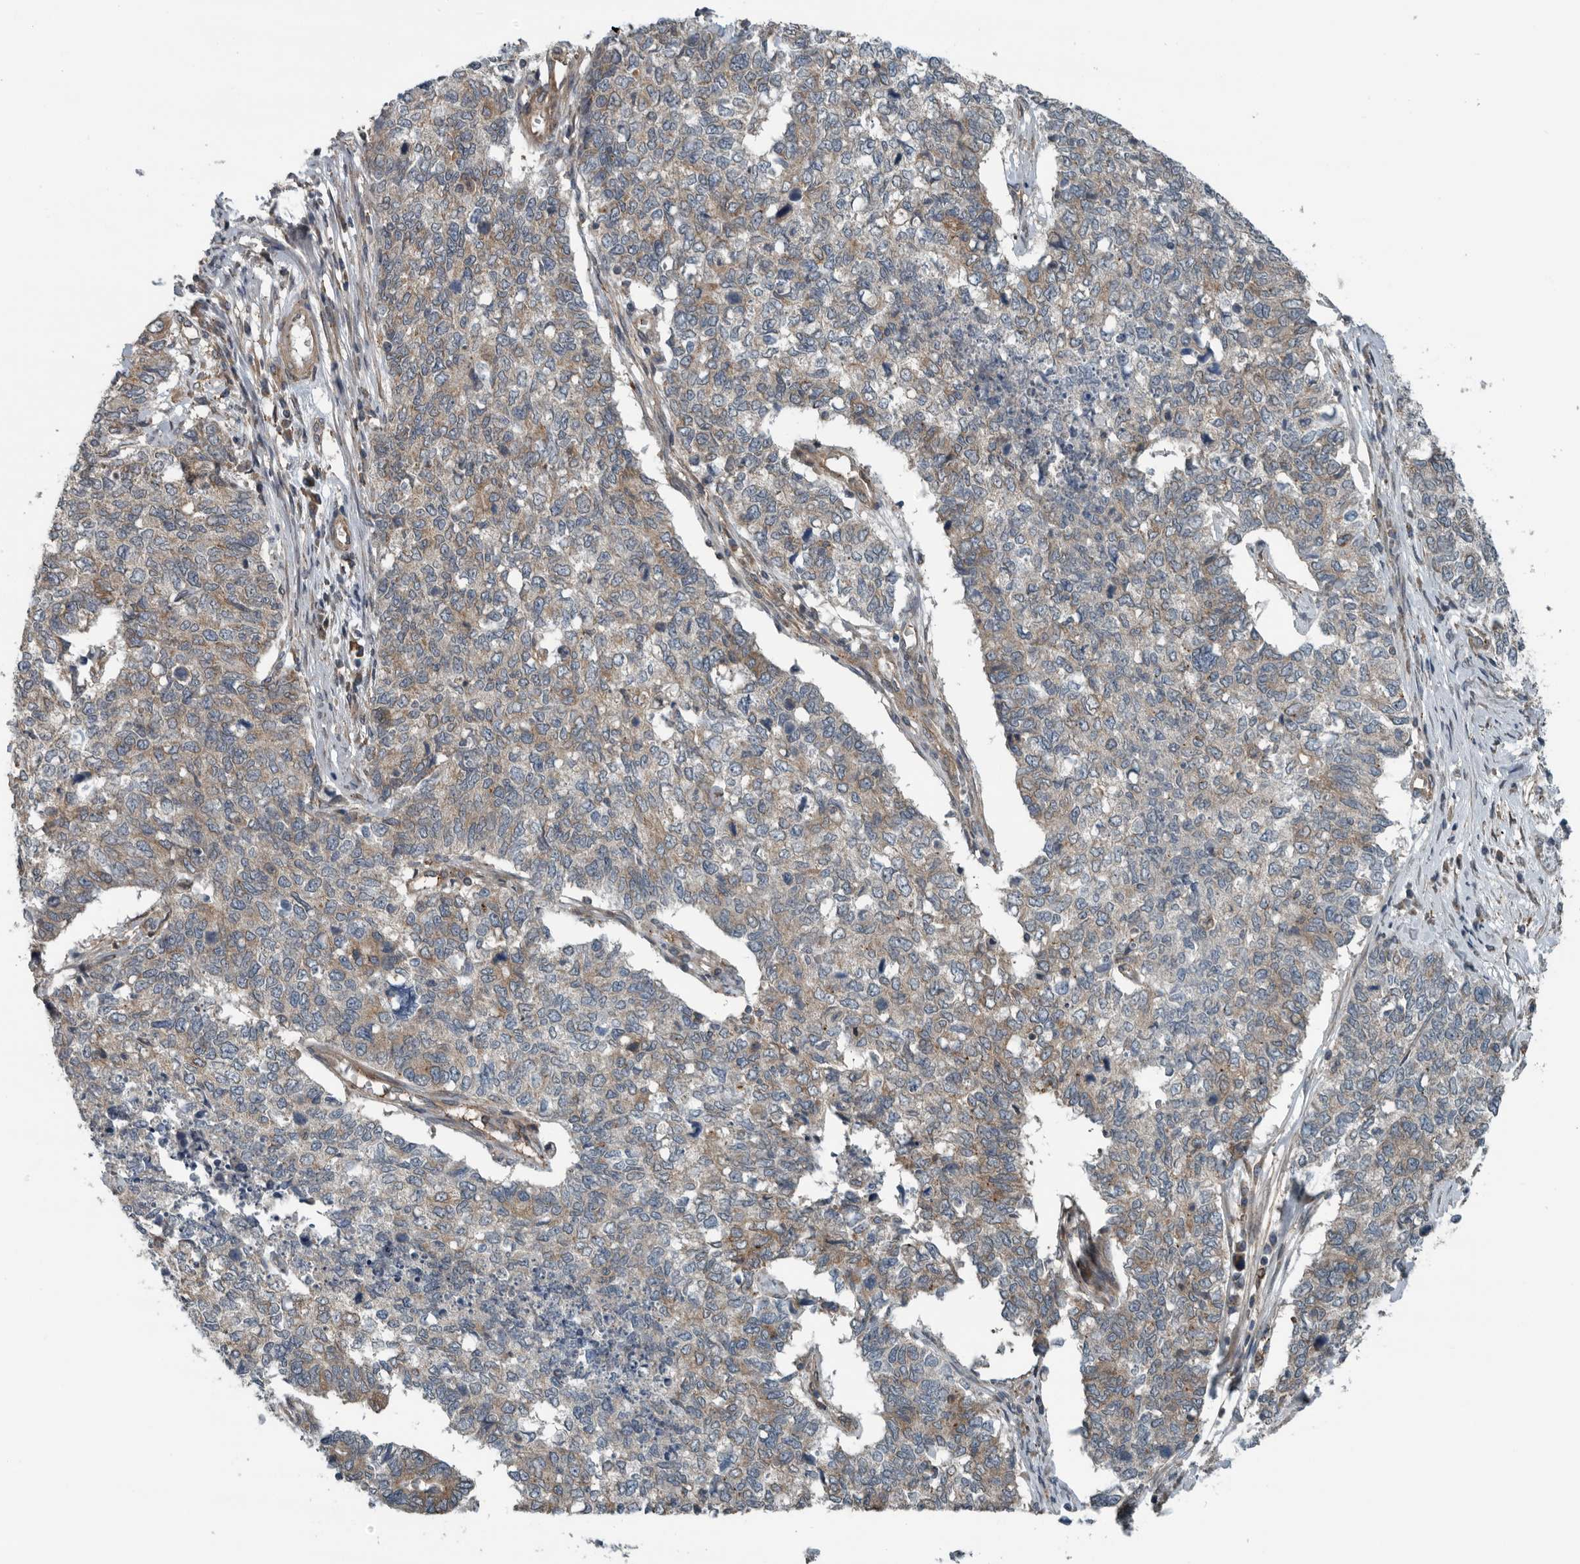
{"staining": {"intensity": "negative", "quantity": "none", "location": "none"}, "tissue": "cervical cancer", "cell_type": "Tumor cells", "image_type": "cancer", "snomed": [{"axis": "morphology", "description": "Squamous cell carcinoma, NOS"}, {"axis": "topography", "description": "Cervix"}], "caption": "Tumor cells are negative for brown protein staining in cervical cancer.", "gene": "AMFR", "patient": {"sex": "female", "age": 63}}